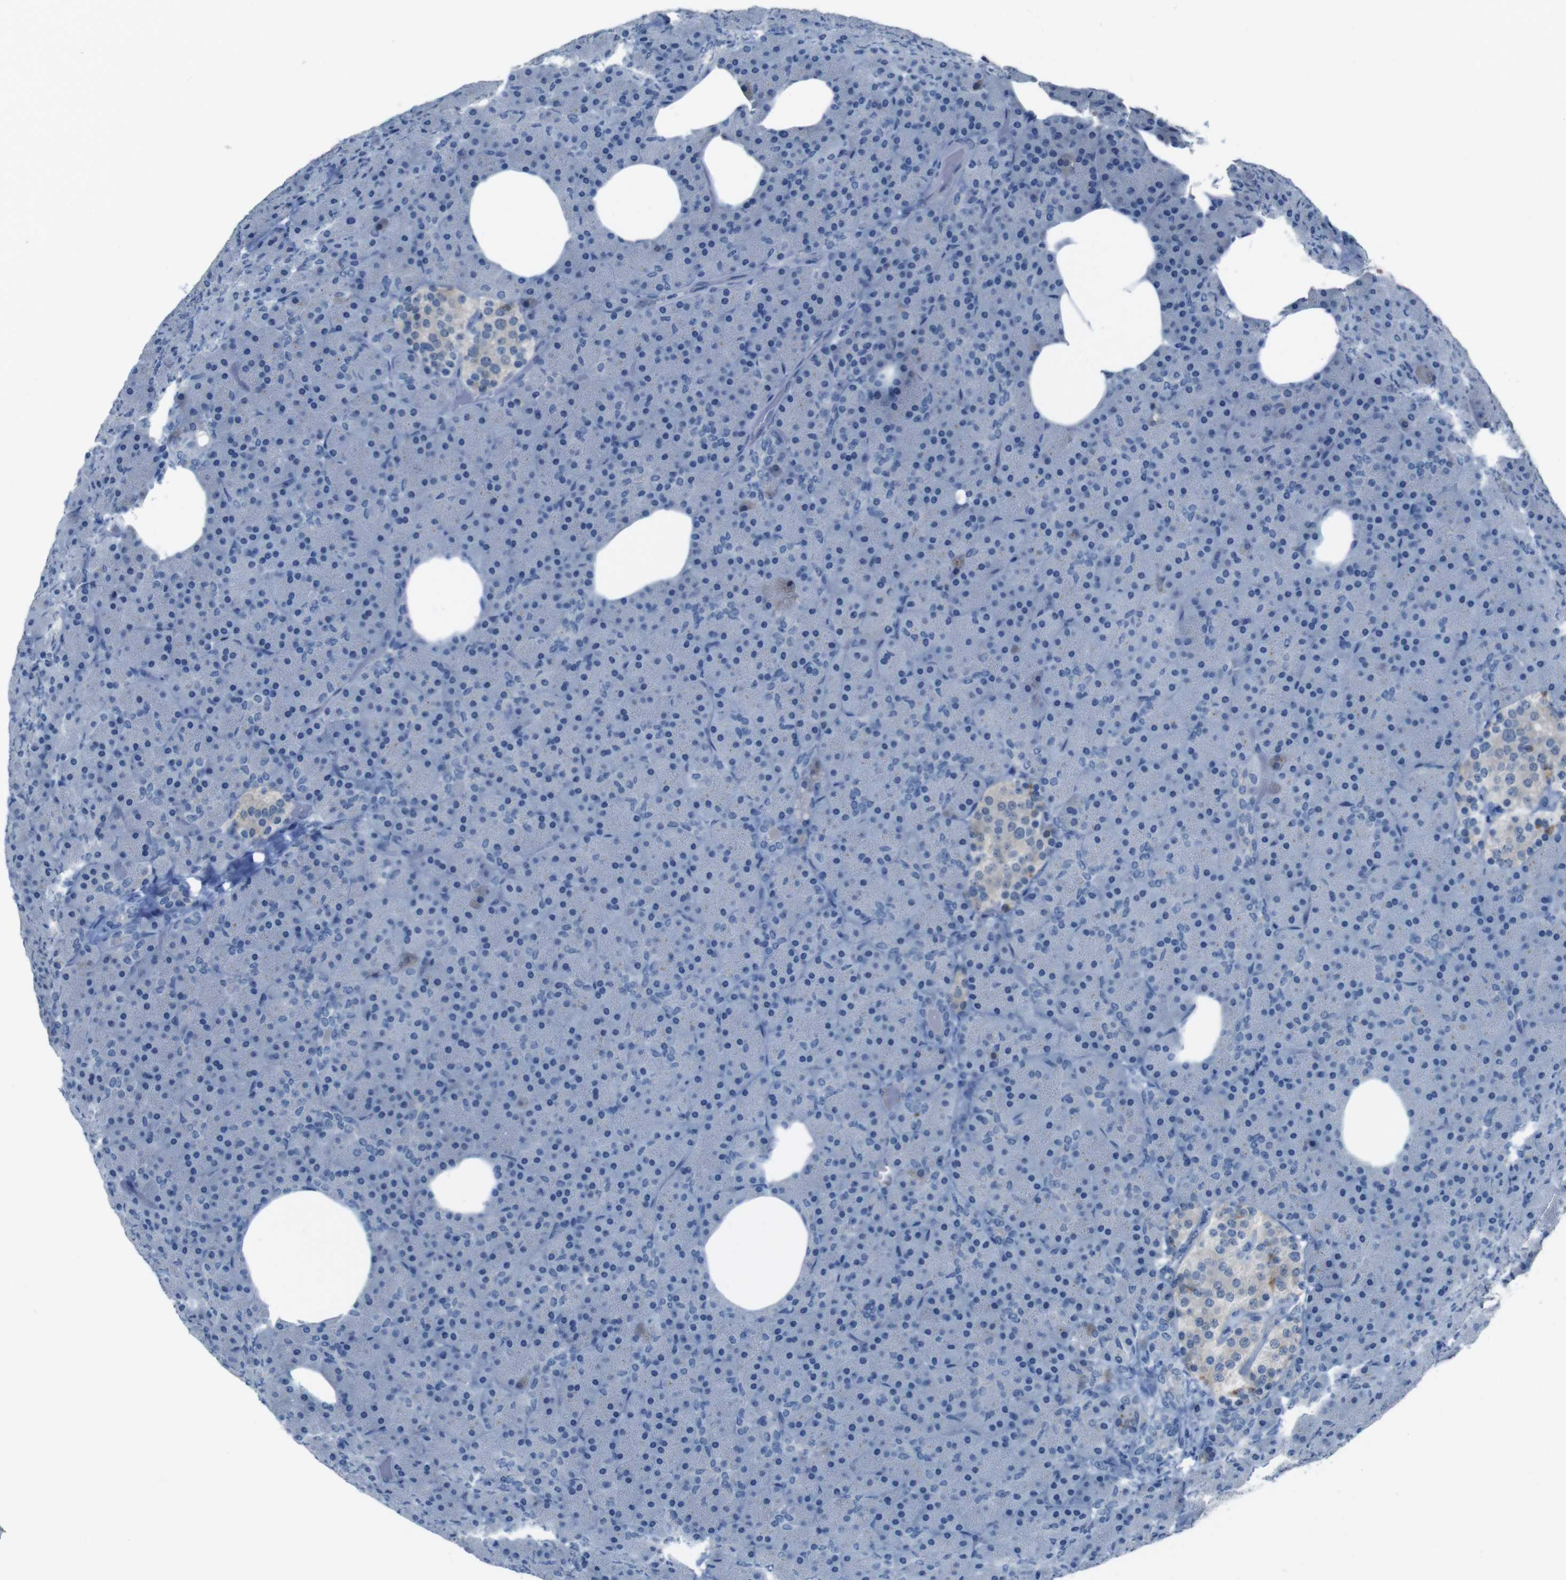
{"staining": {"intensity": "negative", "quantity": "none", "location": "none"}, "tissue": "pancreas", "cell_type": "Exocrine glandular cells", "image_type": "normal", "snomed": [{"axis": "morphology", "description": "Normal tissue, NOS"}, {"axis": "topography", "description": "Pancreas"}], "caption": "DAB immunohistochemical staining of normal human pancreas exhibits no significant staining in exocrine glandular cells. Nuclei are stained in blue.", "gene": "CDHR2", "patient": {"sex": "female", "age": 35}}